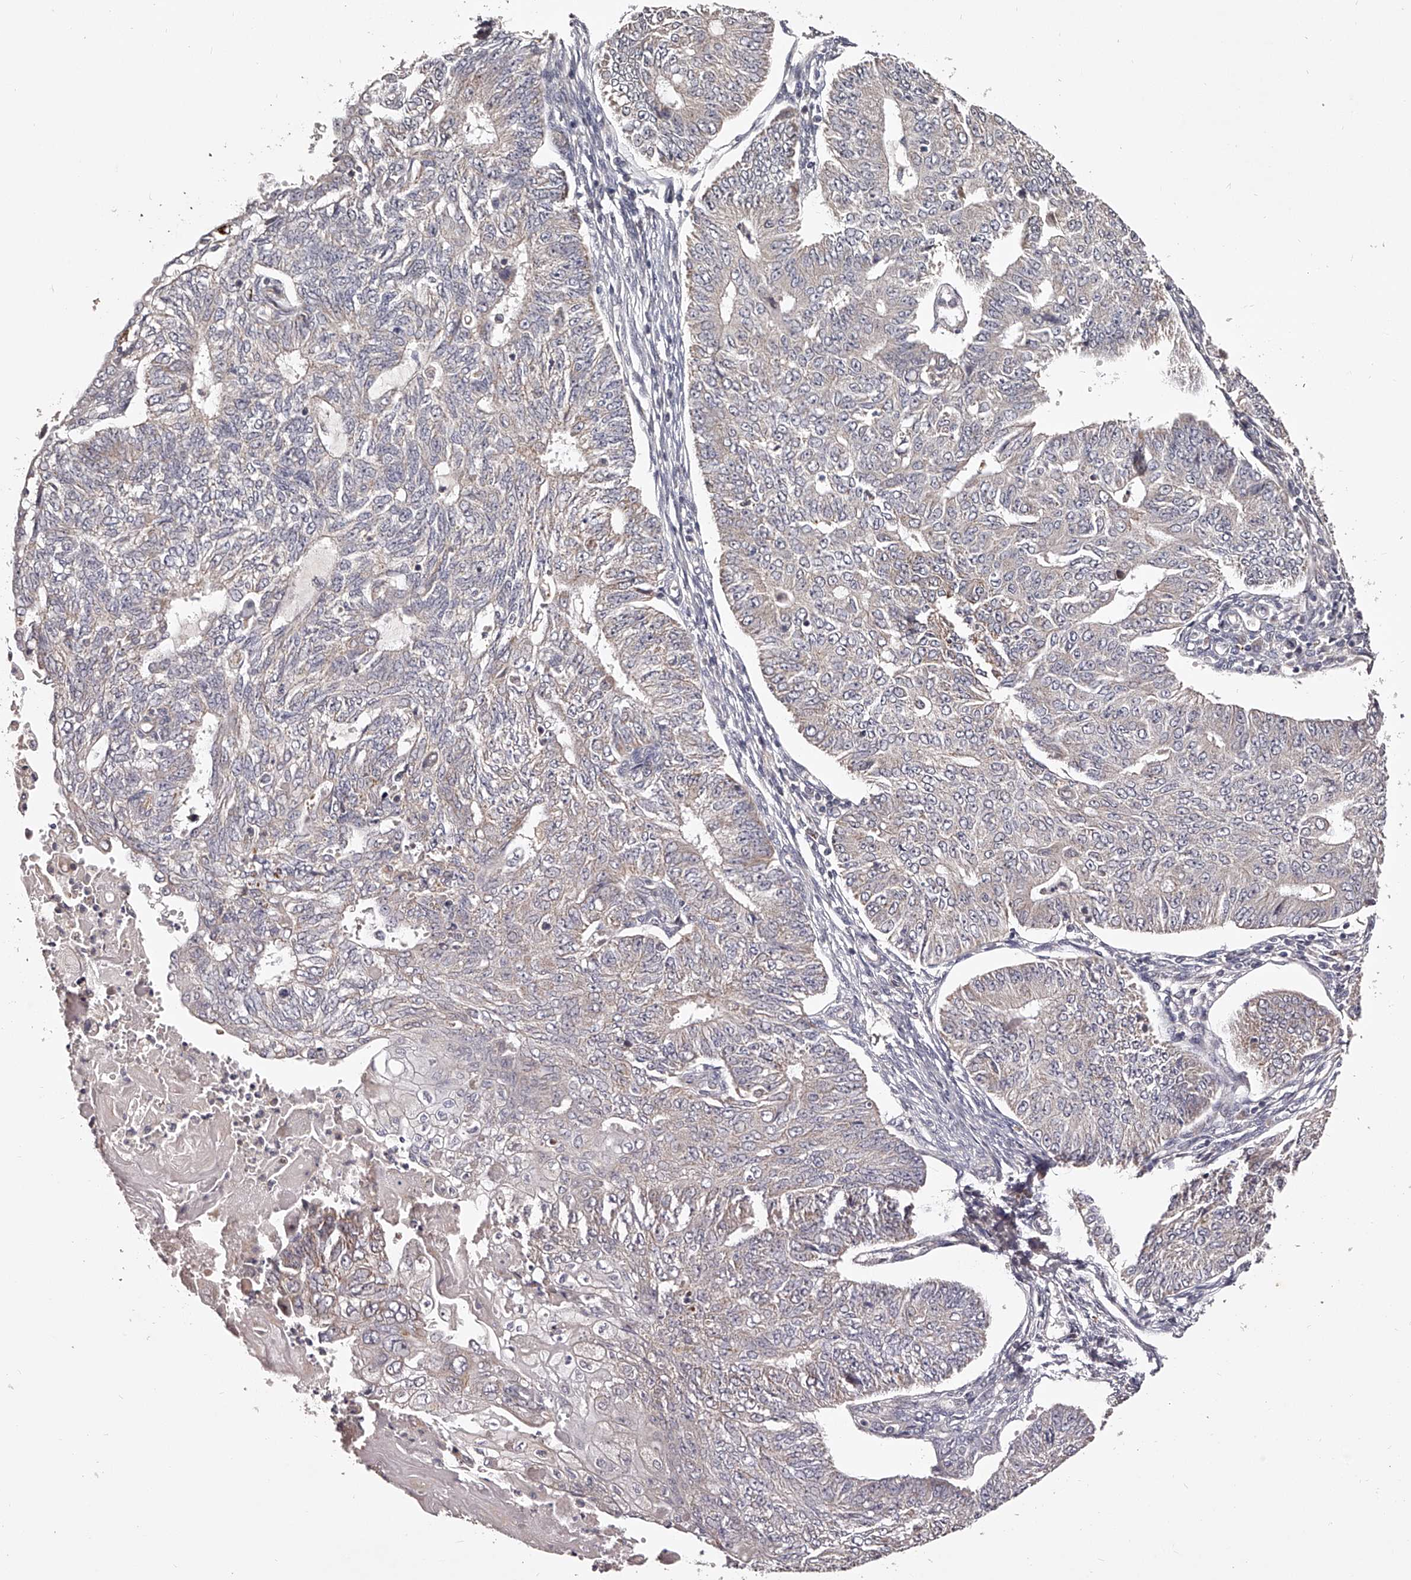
{"staining": {"intensity": "weak", "quantity": ">75%", "location": "cytoplasmic/membranous"}, "tissue": "endometrial cancer", "cell_type": "Tumor cells", "image_type": "cancer", "snomed": [{"axis": "morphology", "description": "Adenocarcinoma, NOS"}, {"axis": "topography", "description": "Endometrium"}], "caption": "This image reveals immunohistochemistry (IHC) staining of endometrial adenocarcinoma, with low weak cytoplasmic/membranous positivity in approximately >75% of tumor cells.", "gene": "ODF2L", "patient": {"sex": "female", "age": 32}}